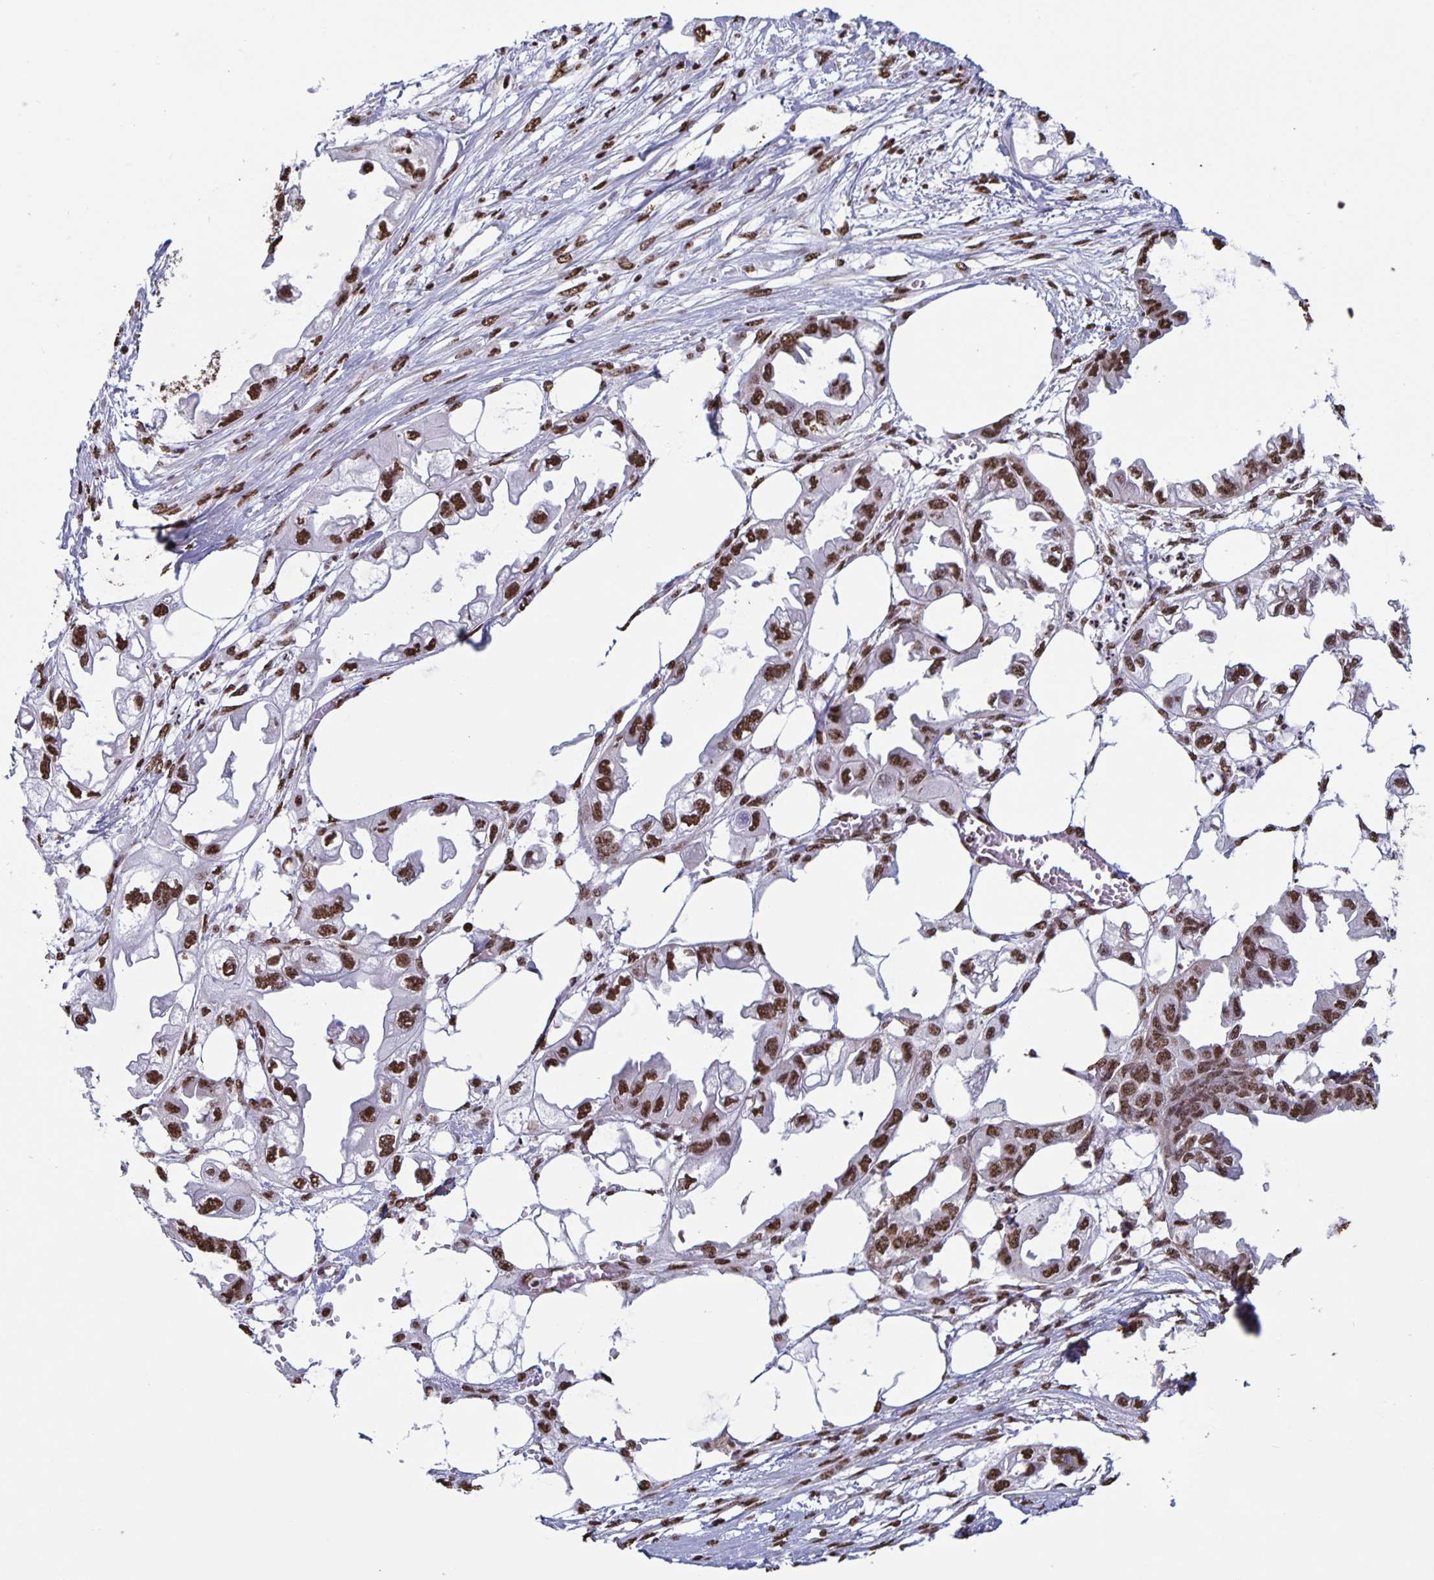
{"staining": {"intensity": "strong", "quantity": ">75%", "location": "nuclear"}, "tissue": "endometrial cancer", "cell_type": "Tumor cells", "image_type": "cancer", "snomed": [{"axis": "morphology", "description": "Adenocarcinoma, NOS"}, {"axis": "morphology", "description": "Adenocarcinoma, metastatic, NOS"}, {"axis": "topography", "description": "Adipose tissue"}, {"axis": "topography", "description": "Endometrium"}], "caption": "Immunohistochemical staining of human endometrial cancer displays strong nuclear protein positivity in approximately >75% of tumor cells.", "gene": "DUT", "patient": {"sex": "female", "age": 67}}